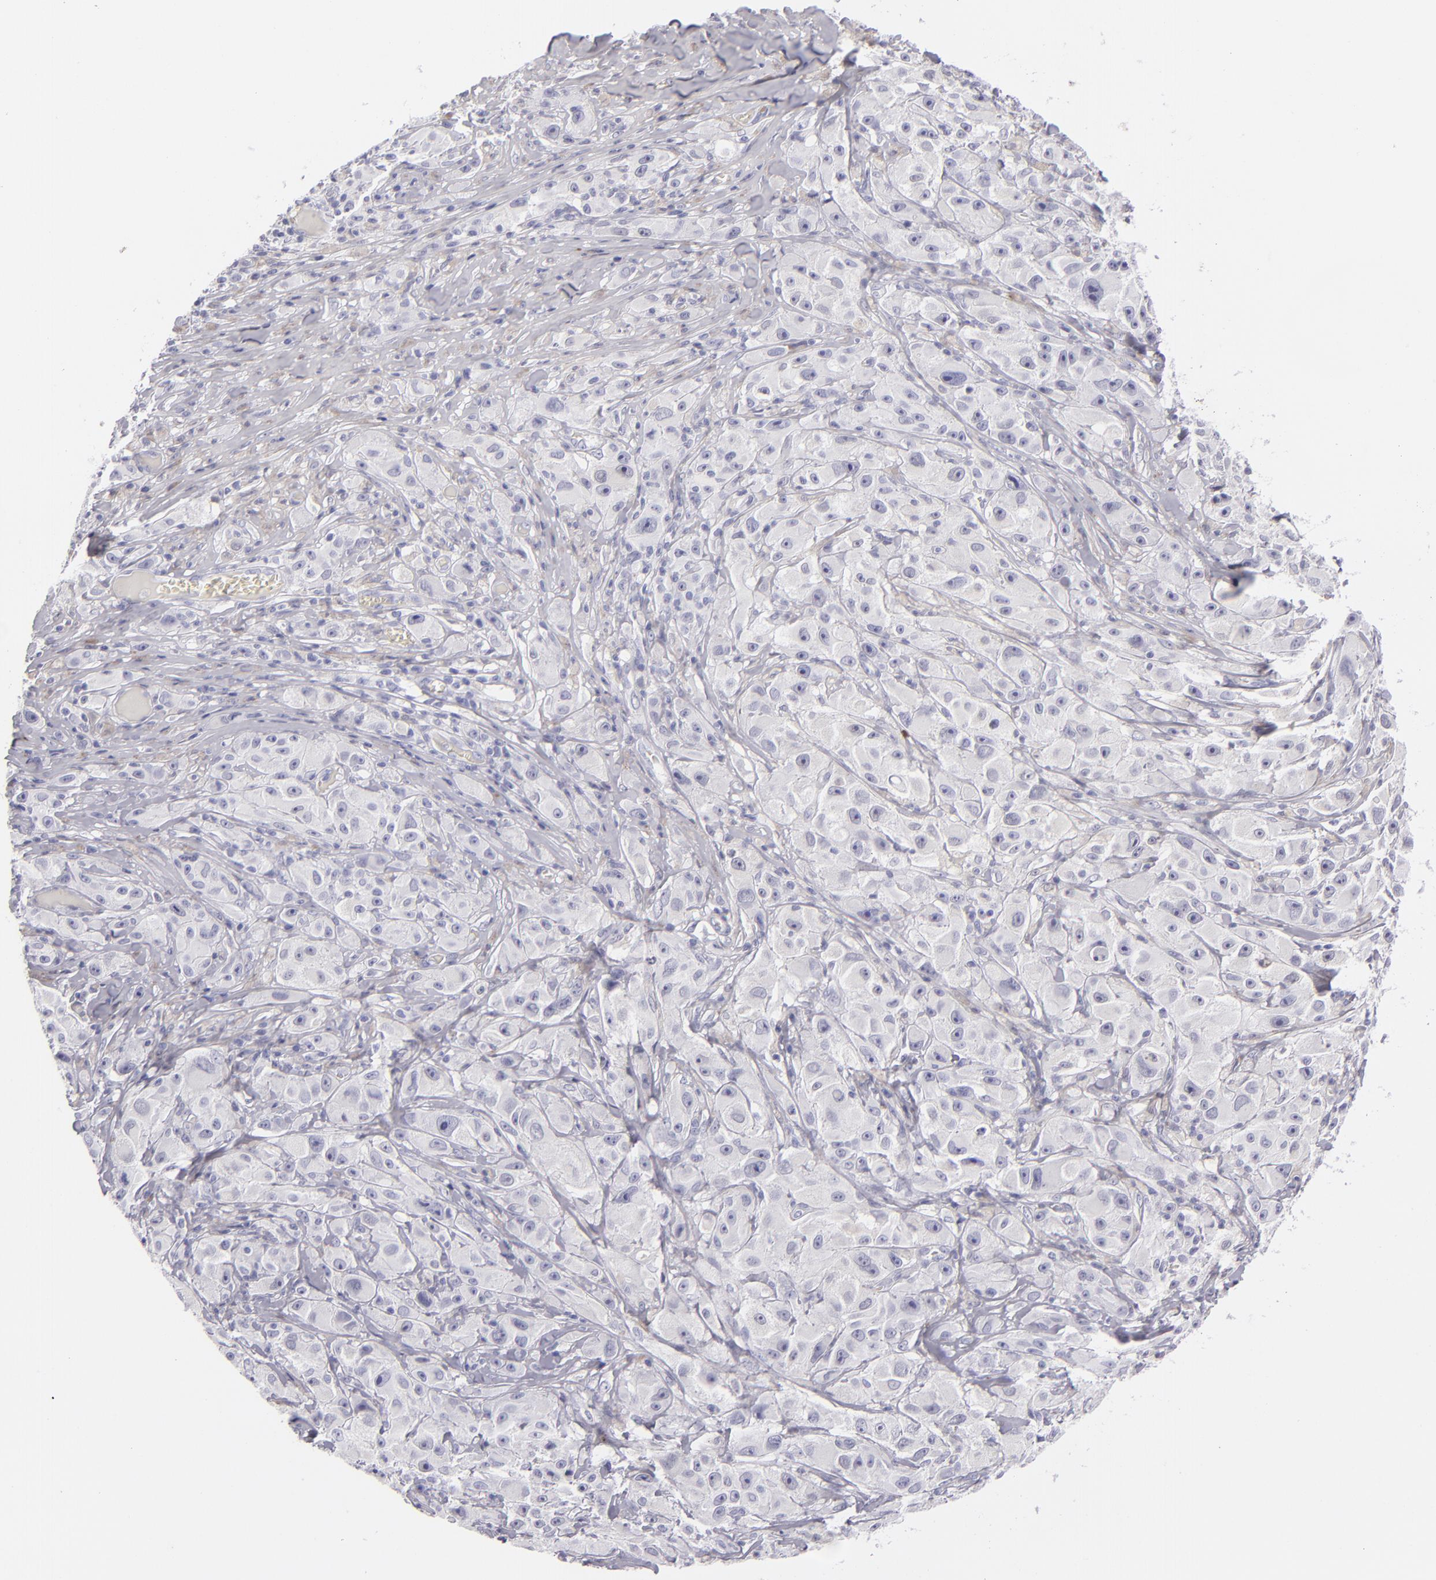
{"staining": {"intensity": "negative", "quantity": "none", "location": "none"}, "tissue": "melanoma", "cell_type": "Tumor cells", "image_type": "cancer", "snomed": [{"axis": "morphology", "description": "Malignant melanoma, NOS"}, {"axis": "topography", "description": "Skin"}], "caption": "Tumor cells show no significant staining in malignant melanoma.", "gene": "VIL1", "patient": {"sex": "male", "age": 56}}